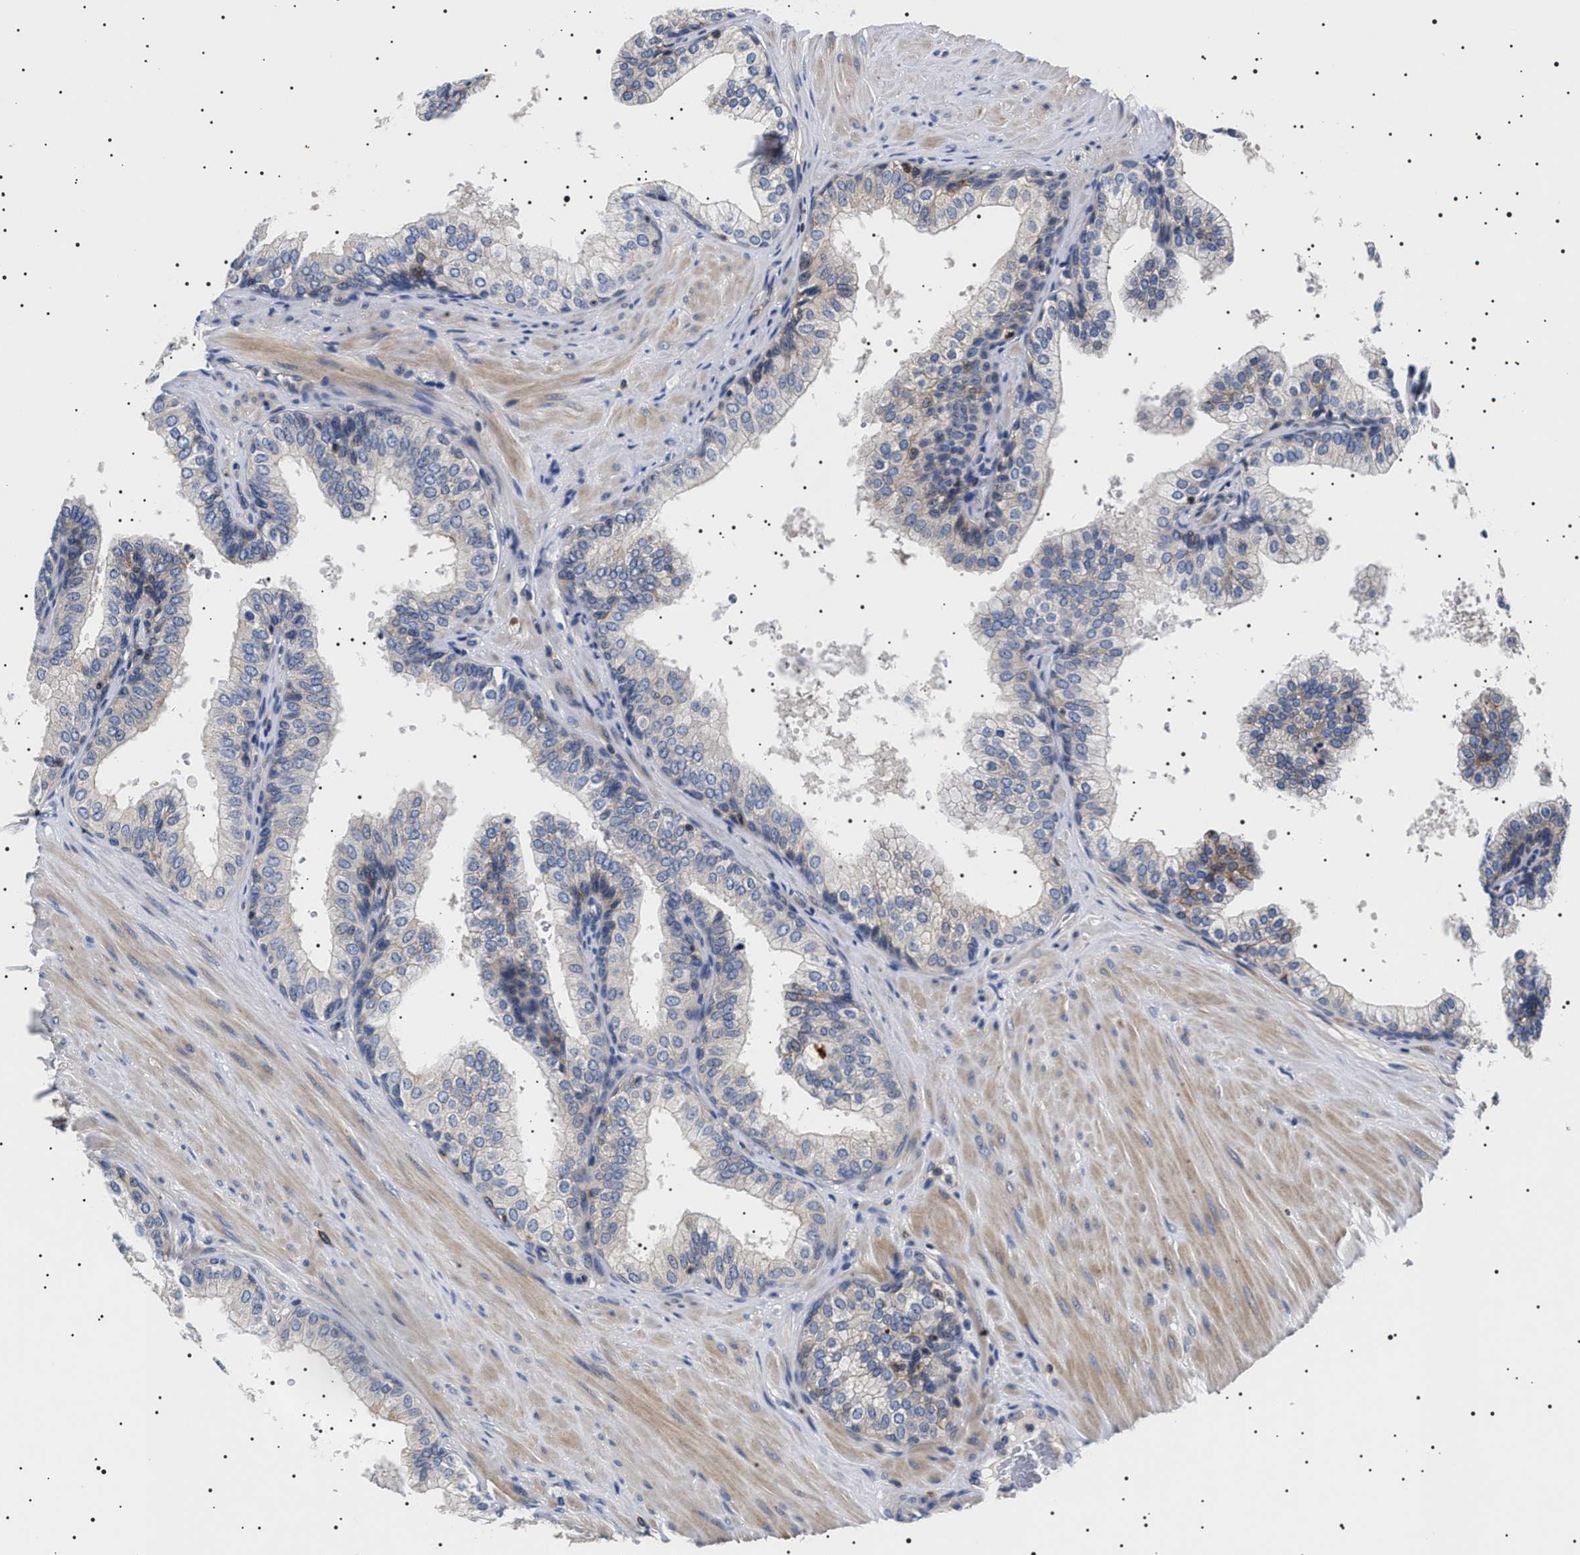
{"staining": {"intensity": "weak", "quantity": "<25%", "location": "cytoplasmic/membranous"}, "tissue": "prostate", "cell_type": "Glandular cells", "image_type": "normal", "snomed": [{"axis": "morphology", "description": "Normal tissue, NOS"}, {"axis": "topography", "description": "Prostate"}], "caption": "A high-resolution image shows IHC staining of normal prostate, which demonstrates no significant staining in glandular cells. (DAB immunohistochemistry (IHC) with hematoxylin counter stain).", "gene": "SLC4A7", "patient": {"sex": "male", "age": 60}}